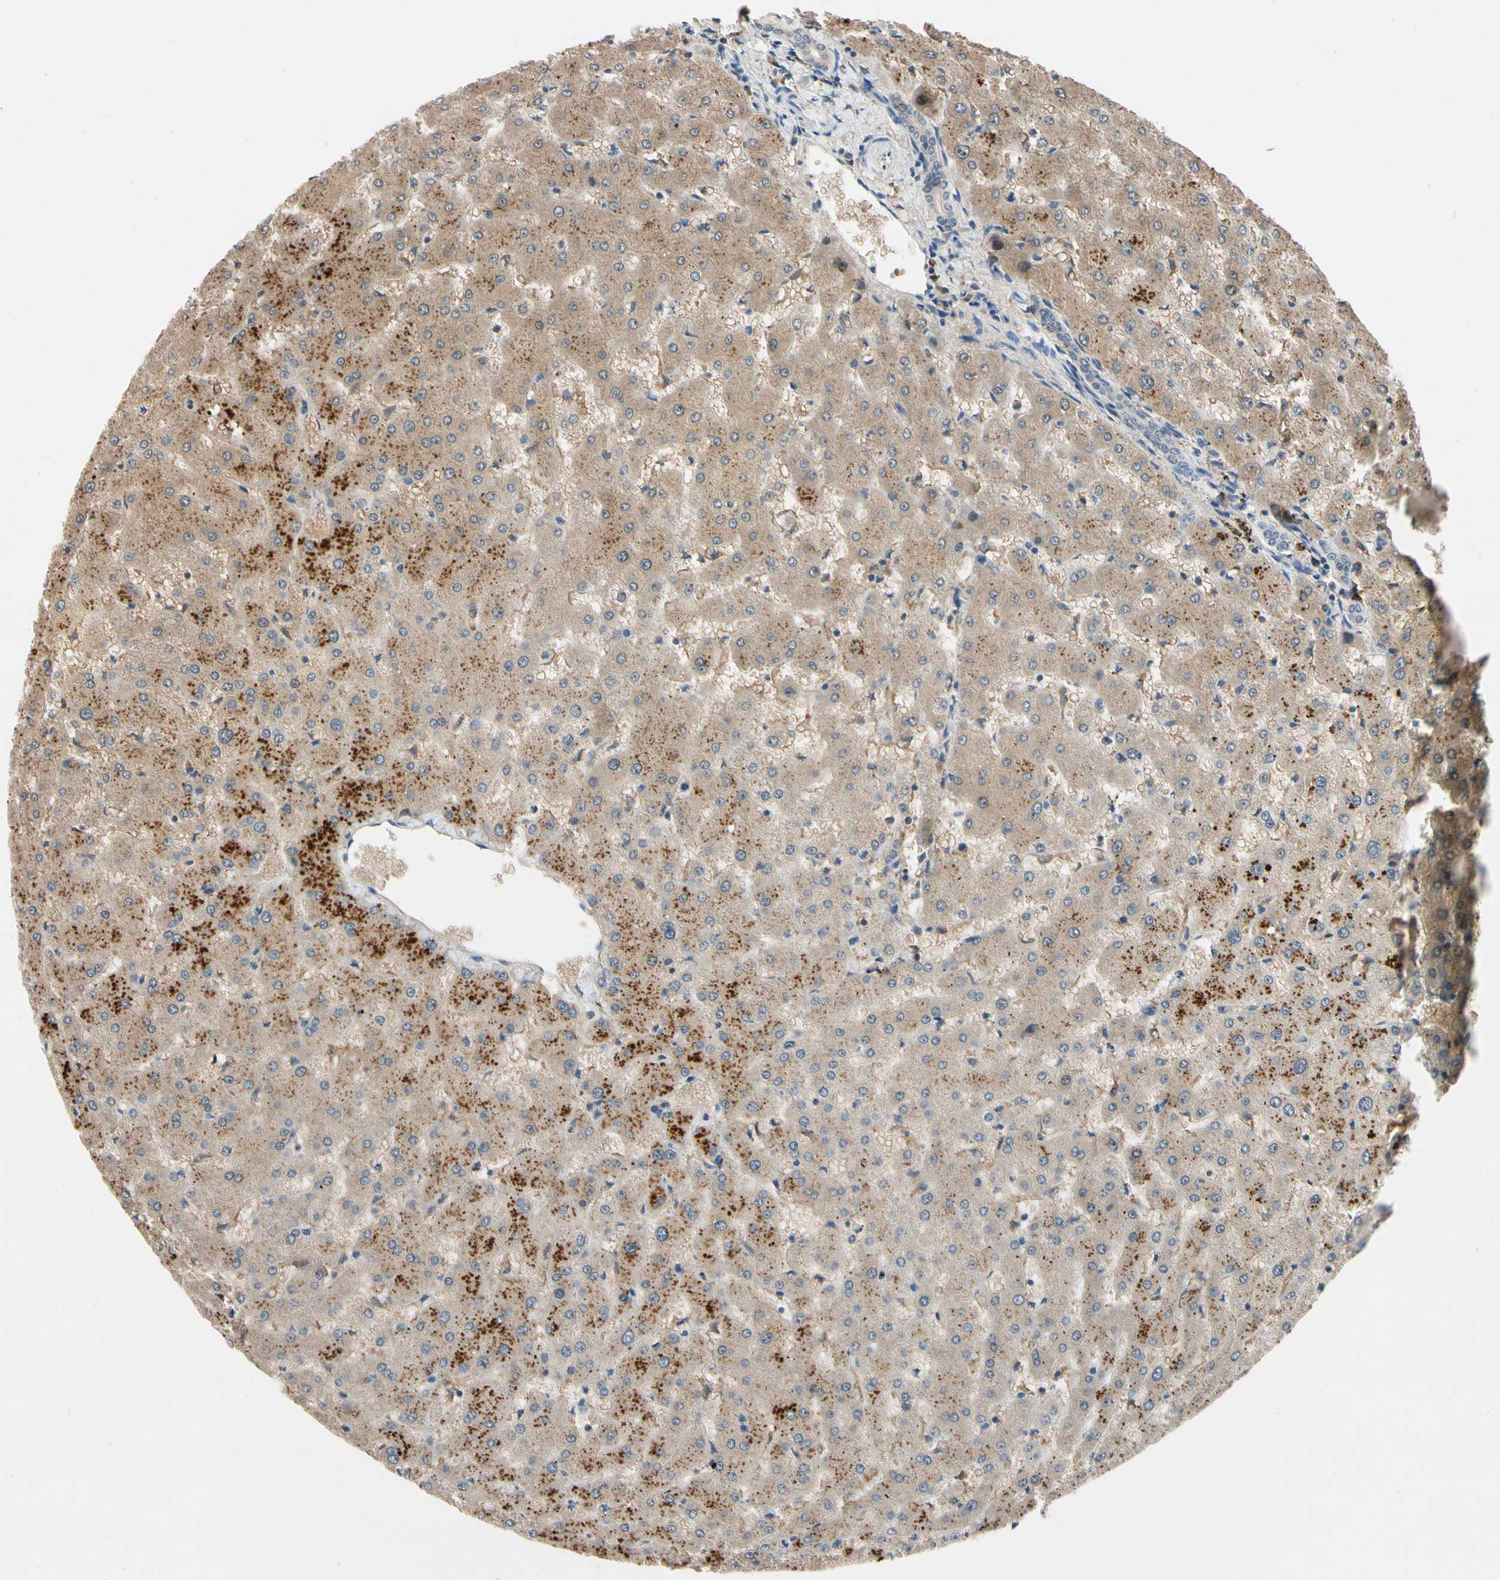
{"staining": {"intensity": "weak", "quantity": "25%-75%", "location": "cytoplasmic/membranous"}, "tissue": "liver", "cell_type": "Cholangiocytes", "image_type": "normal", "snomed": [{"axis": "morphology", "description": "Normal tissue, NOS"}, {"axis": "topography", "description": "Liver"}], "caption": "An immunohistochemistry (IHC) histopathology image of unremarkable tissue is shown. Protein staining in brown labels weak cytoplasmic/membranous positivity in liver within cholangiocytes.", "gene": "IL1RL1", "patient": {"sex": "female", "age": 63}}